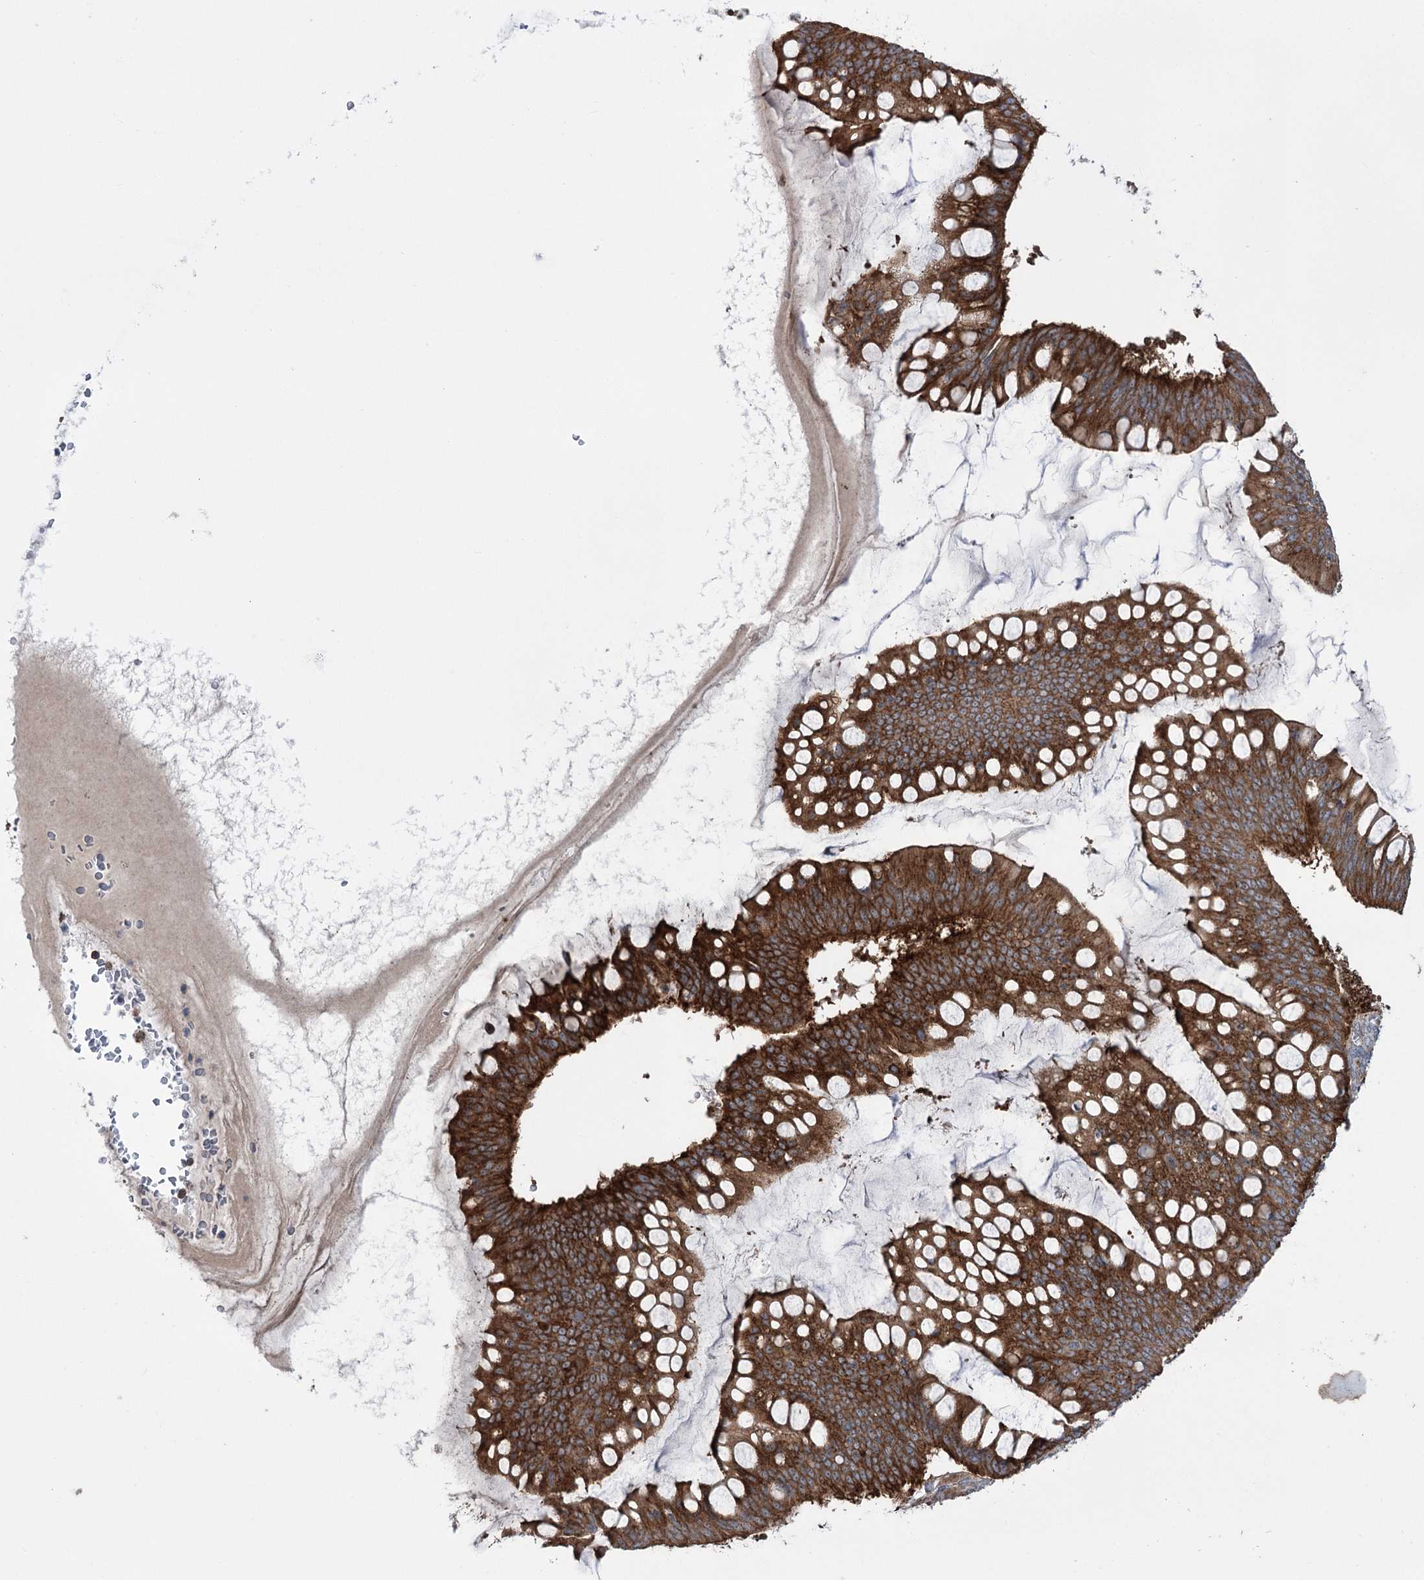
{"staining": {"intensity": "strong", "quantity": ">75%", "location": "cytoplasmic/membranous"}, "tissue": "ovarian cancer", "cell_type": "Tumor cells", "image_type": "cancer", "snomed": [{"axis": "morphology", "description": "Cystadenocarcinoma, mucinous, NOS"}, {"axis": "topography", "description": "Ovary"}], "caption": "Protein expression analysis of human ovarian mucinous cystadenocarcinoma reveals strong cytoplasmic/membranous expression in about >75% of tumor cells.", "gene": "ZNF622", "patient": {"sex": "female", "age": 73}}